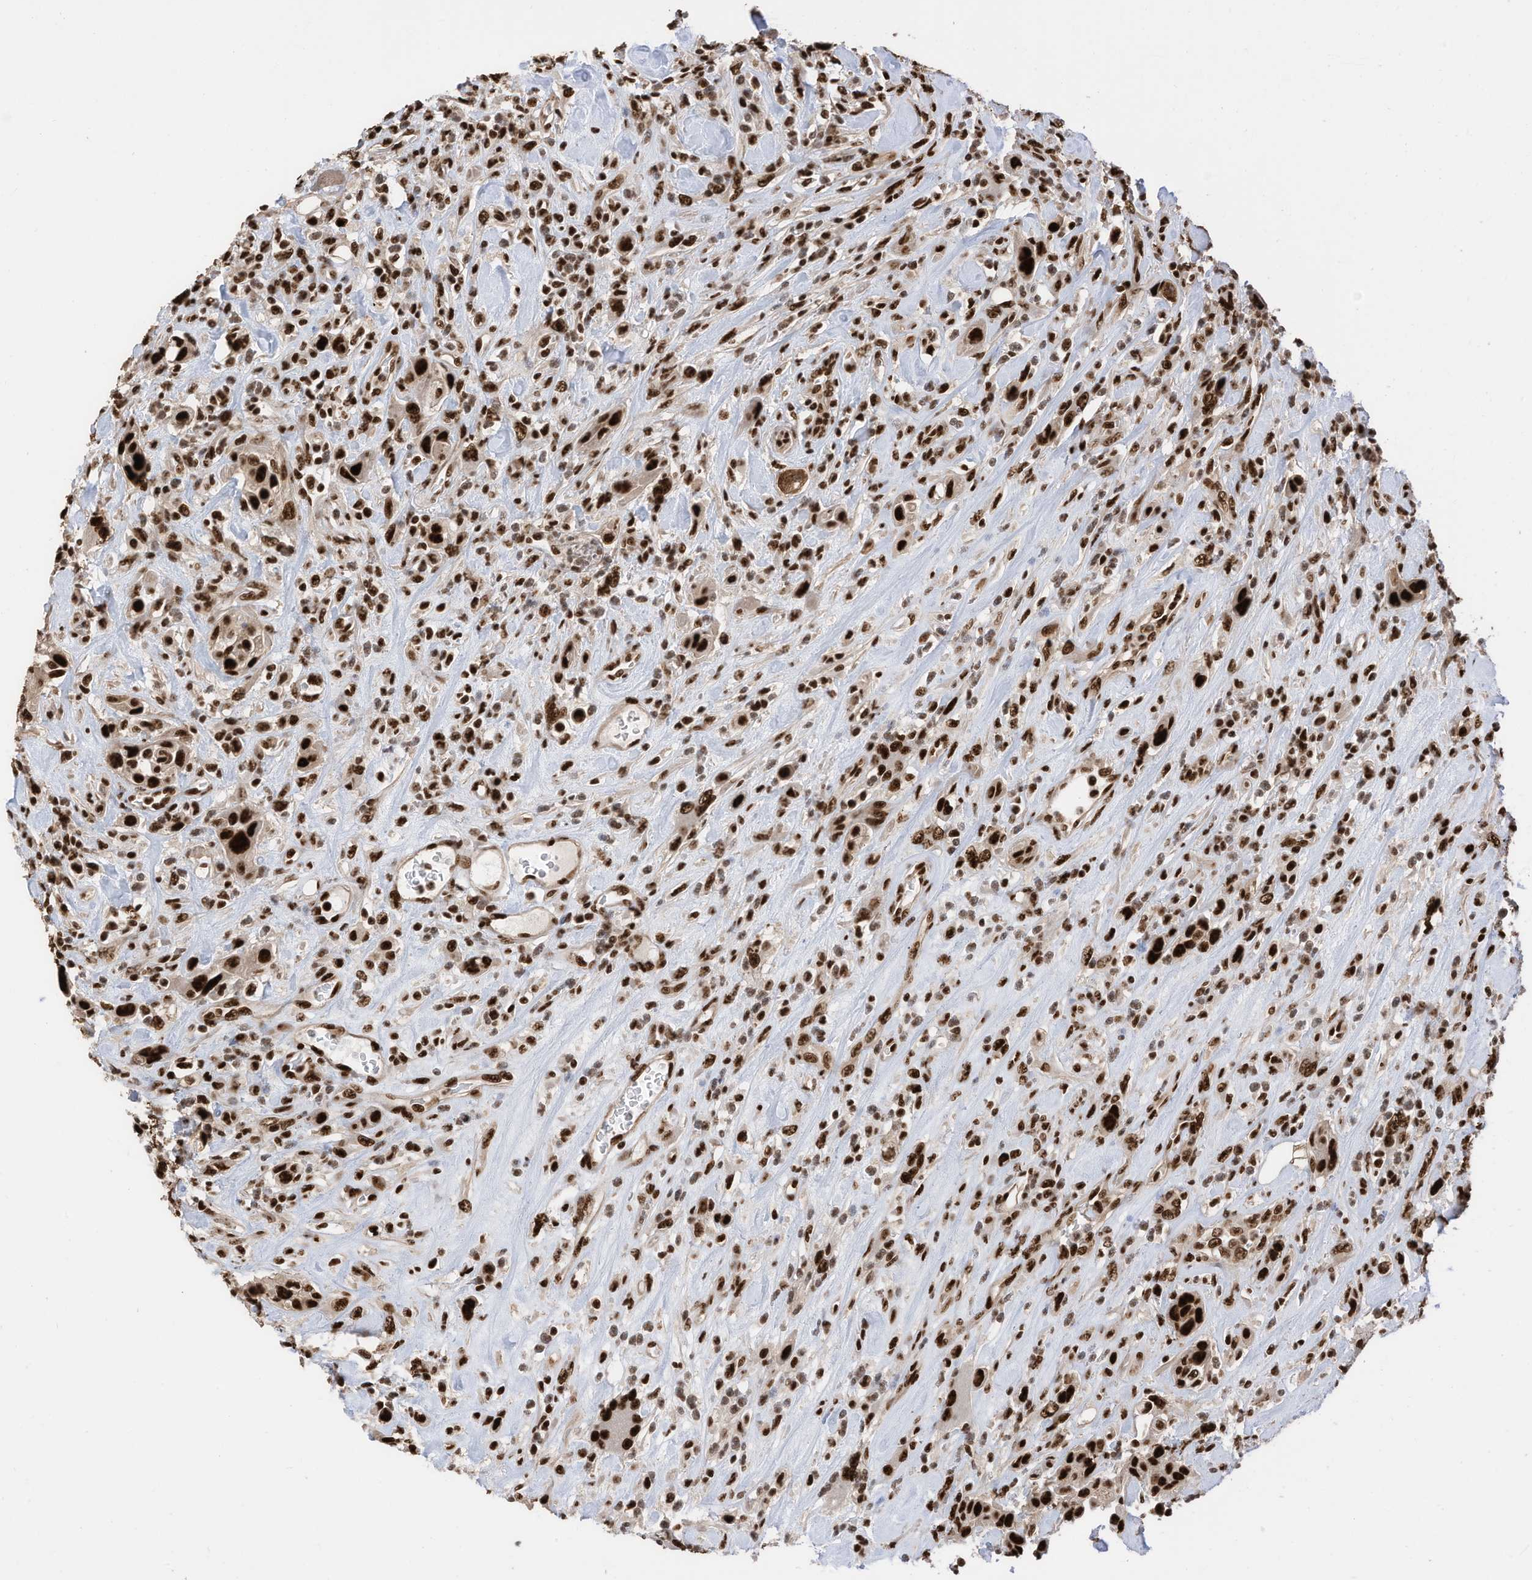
{"staining": {"intensity": "strong", "quantity": ">75%", "location": "nuclear"}, "tissue": "urothelial cancer", "cell_type": "Tumor cells", "image_type": "cancer", "snomed": [{"axis": "morphology", "description": "Urothelial carcinoma, High grade"}, {"axis": "topography", "description": "Urinary bladder"}], "caption": "Urothelial cancer tissue demonstrates strong nuclear staining in about >75% of tumor cells The protein of interest is shown in brown color, while the nuclei are stained blue.", "gene": "SF3A3", "patient": {"sex": "male", "age": 50}}